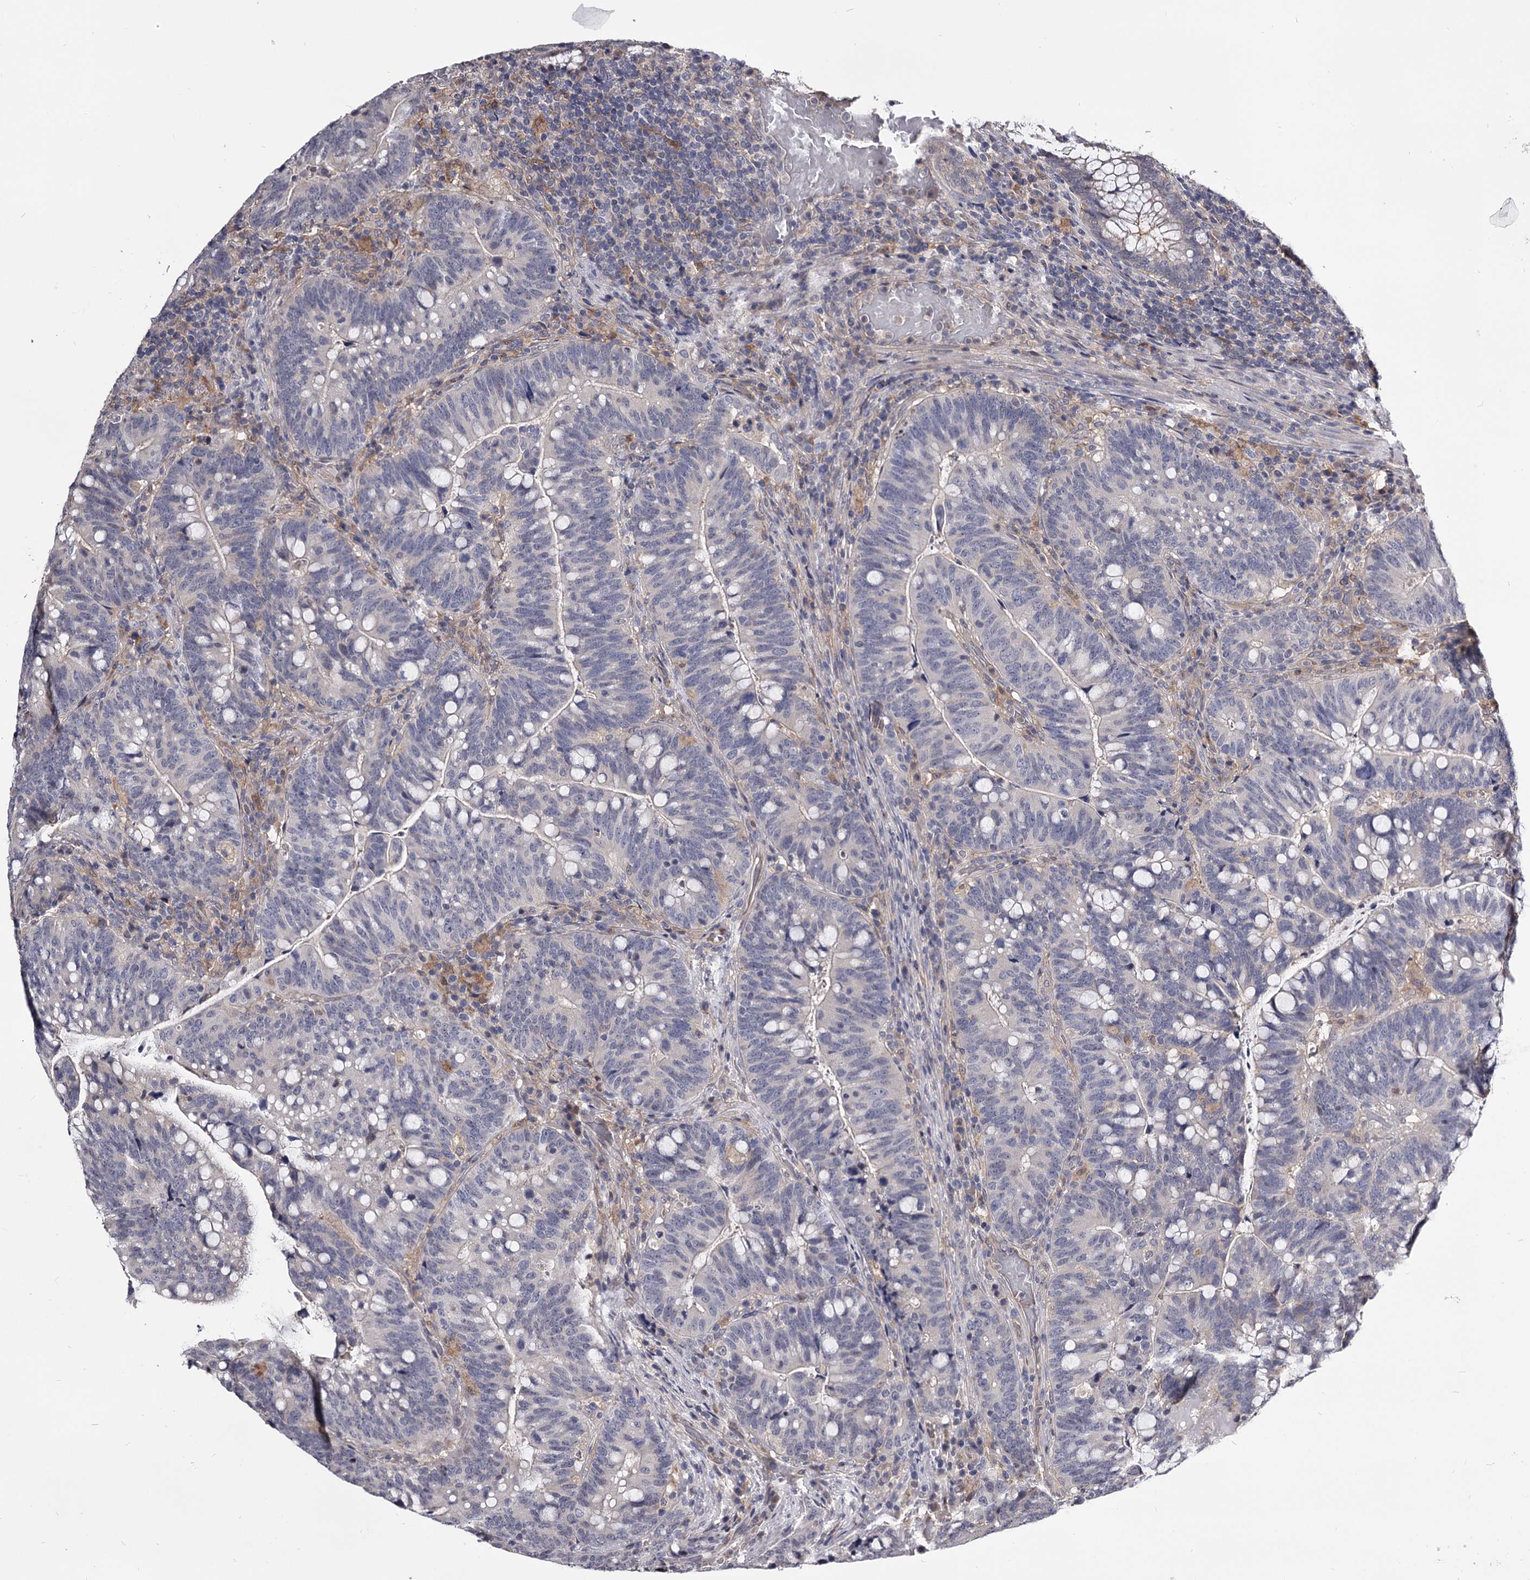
{"staining": {"intensity": "negative", "quantity": "none", "location": "none"}, "tissue": "colorectal cancer", "cell_type": "Tumor cells", "image_type": "cancer", "snomed": [{"axis": "morphology", "description": "Normal tissue, NOS"}, {"axis": "morphology", "description": "Adenocarcinoma, NOS"}, {"axis": "topography", "description": "Colon"}], "caption": "IHC image of neoplastic tissue: colorectal adenocarcinoma stained with DAB demonstrates no significant protein positivity in tumor cells.", "gene": "GSTO1", "patient": {"sex": "female", "age": 66}}